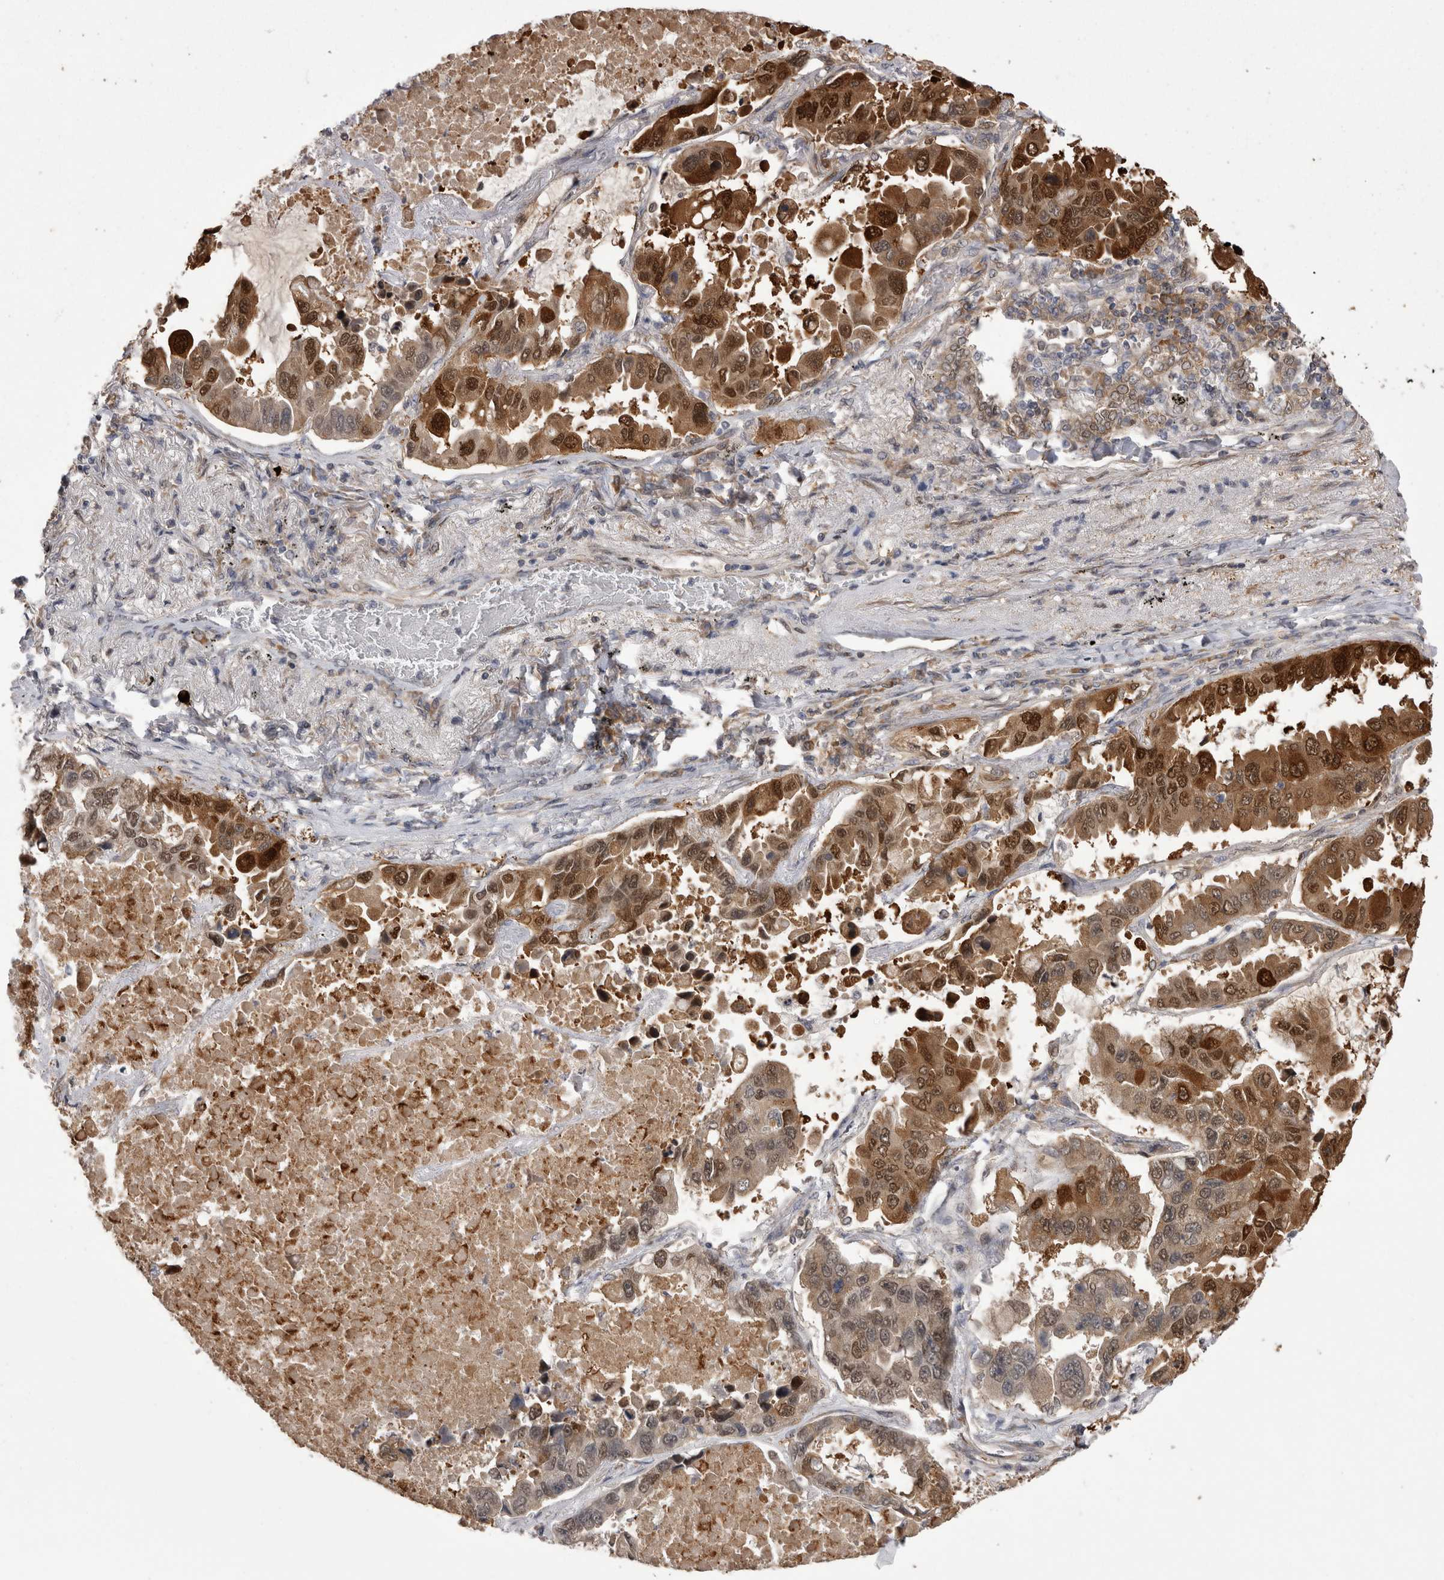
{"staining": {"intensity": "strong", "quantity": "25%-75%", "location": "cytoplasmic/membranous,nuclear"}, "tissue": "lung cancer", "cell_type": "Tumor cells", "image_type": "cancer", "snomed": [{"axis": "morphology", "description": "Adenocarcinoma, NOS"}, {"axis": "topography", "description": "Lung"}], "caption": "Lung cancer stained with a protein marker shows strong staining in tumor cells.", "gene": "CHIC2", "patient": {"sex": "male", "age": 64}}